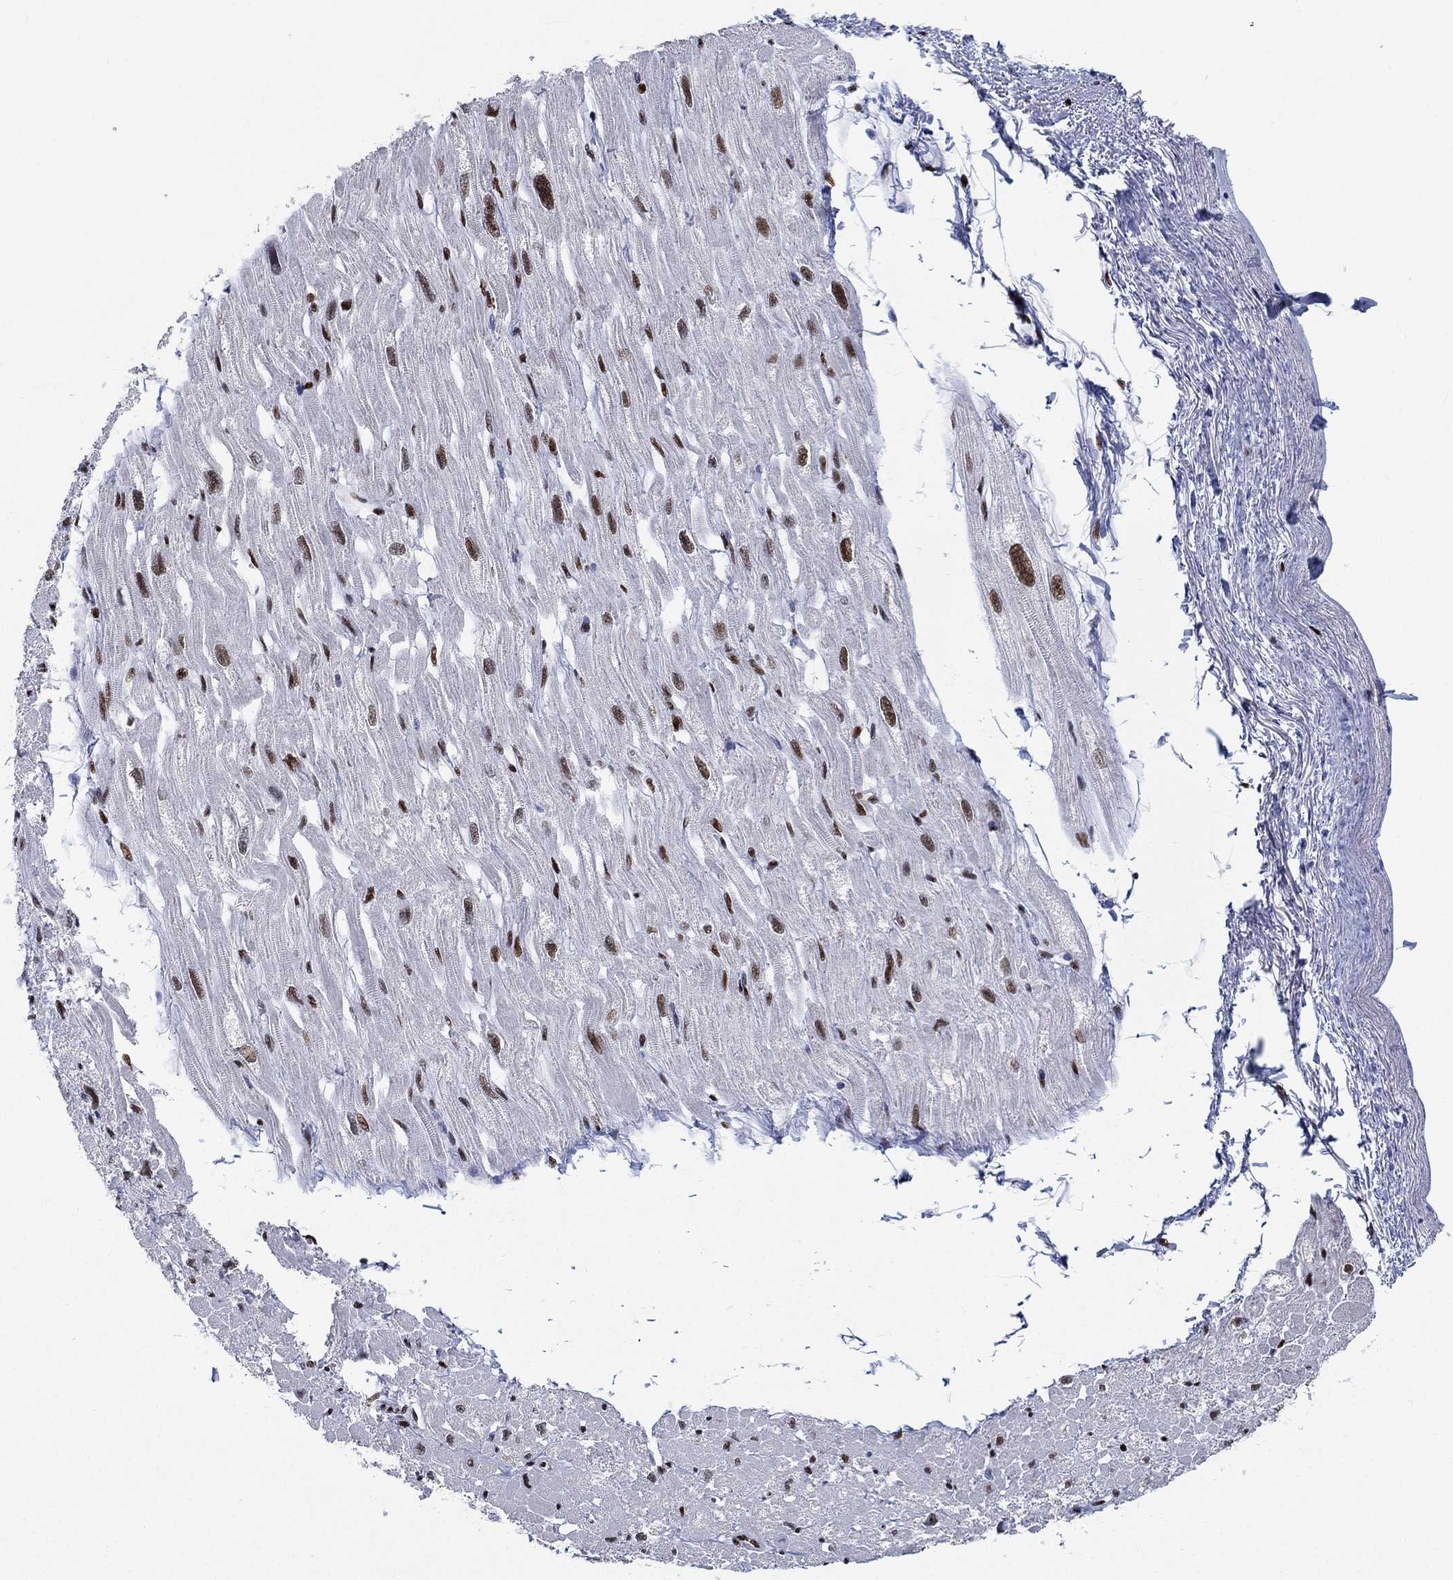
{"staining": {"intensity": "strong", "quantity": "<25%", "location": "nuclear"}, "tissue": "heart muscle", "cell_type": "Cardiomyocytes", "image_type": "normal", "snomed": [{"axis": "morphology", "description": "Normal tissue, NOS"}, {"axis": "topography", "description": "Heart"}], "caption": "High-power microscopy captured an immunohistochemistry micrograph of unremarkable heart muscle, revealing strong nuclear expression in about <25% of cardiomyocytes. Using DAB (3,3'-diaminobenzidine) (brown) and hematoxylin (blue) stains, captured at high magnification using brightfield microscopy.", "gene": "ZEB1", "patient": {"sex": "male", "age": 66}}